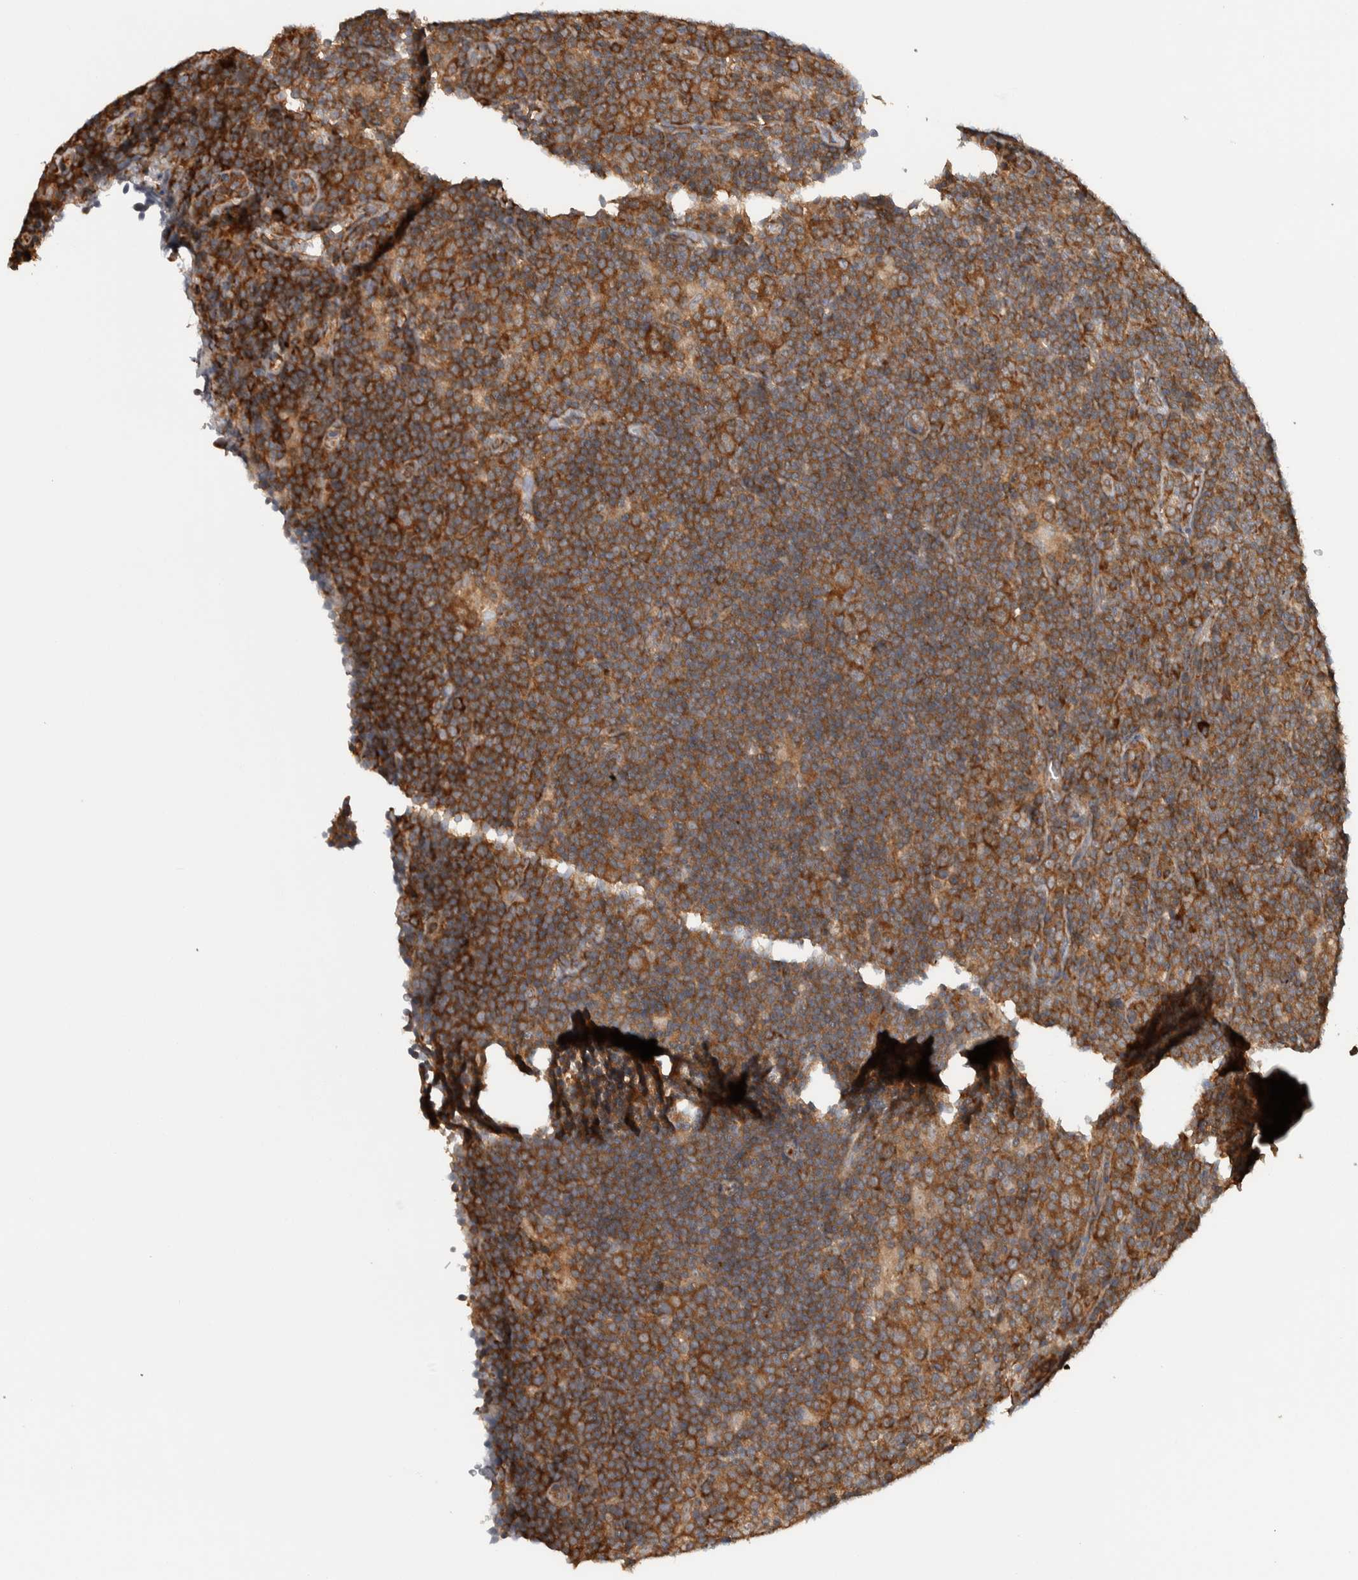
{"staining": {"intensity": "strong", "quantity": ">75%", "location": "cytoplasmic/membranous"}, "tissue": "lymphoma", "cell_type": "Tumor cells", "image_type": "cancer", "snomed": [{"axis": "morphology", "description": "Hodgkin's disease, NOS"}, {"axis": "topography", "description": "Lymph node"}], "caption": "Lymphoma stained for a protein (brown) shows strong cytoplasmic/membranous positive positivity in approximately >75% of tumor cells.", "gene": "EIF3H", "patient": {"sex": "female", "age": 57}}